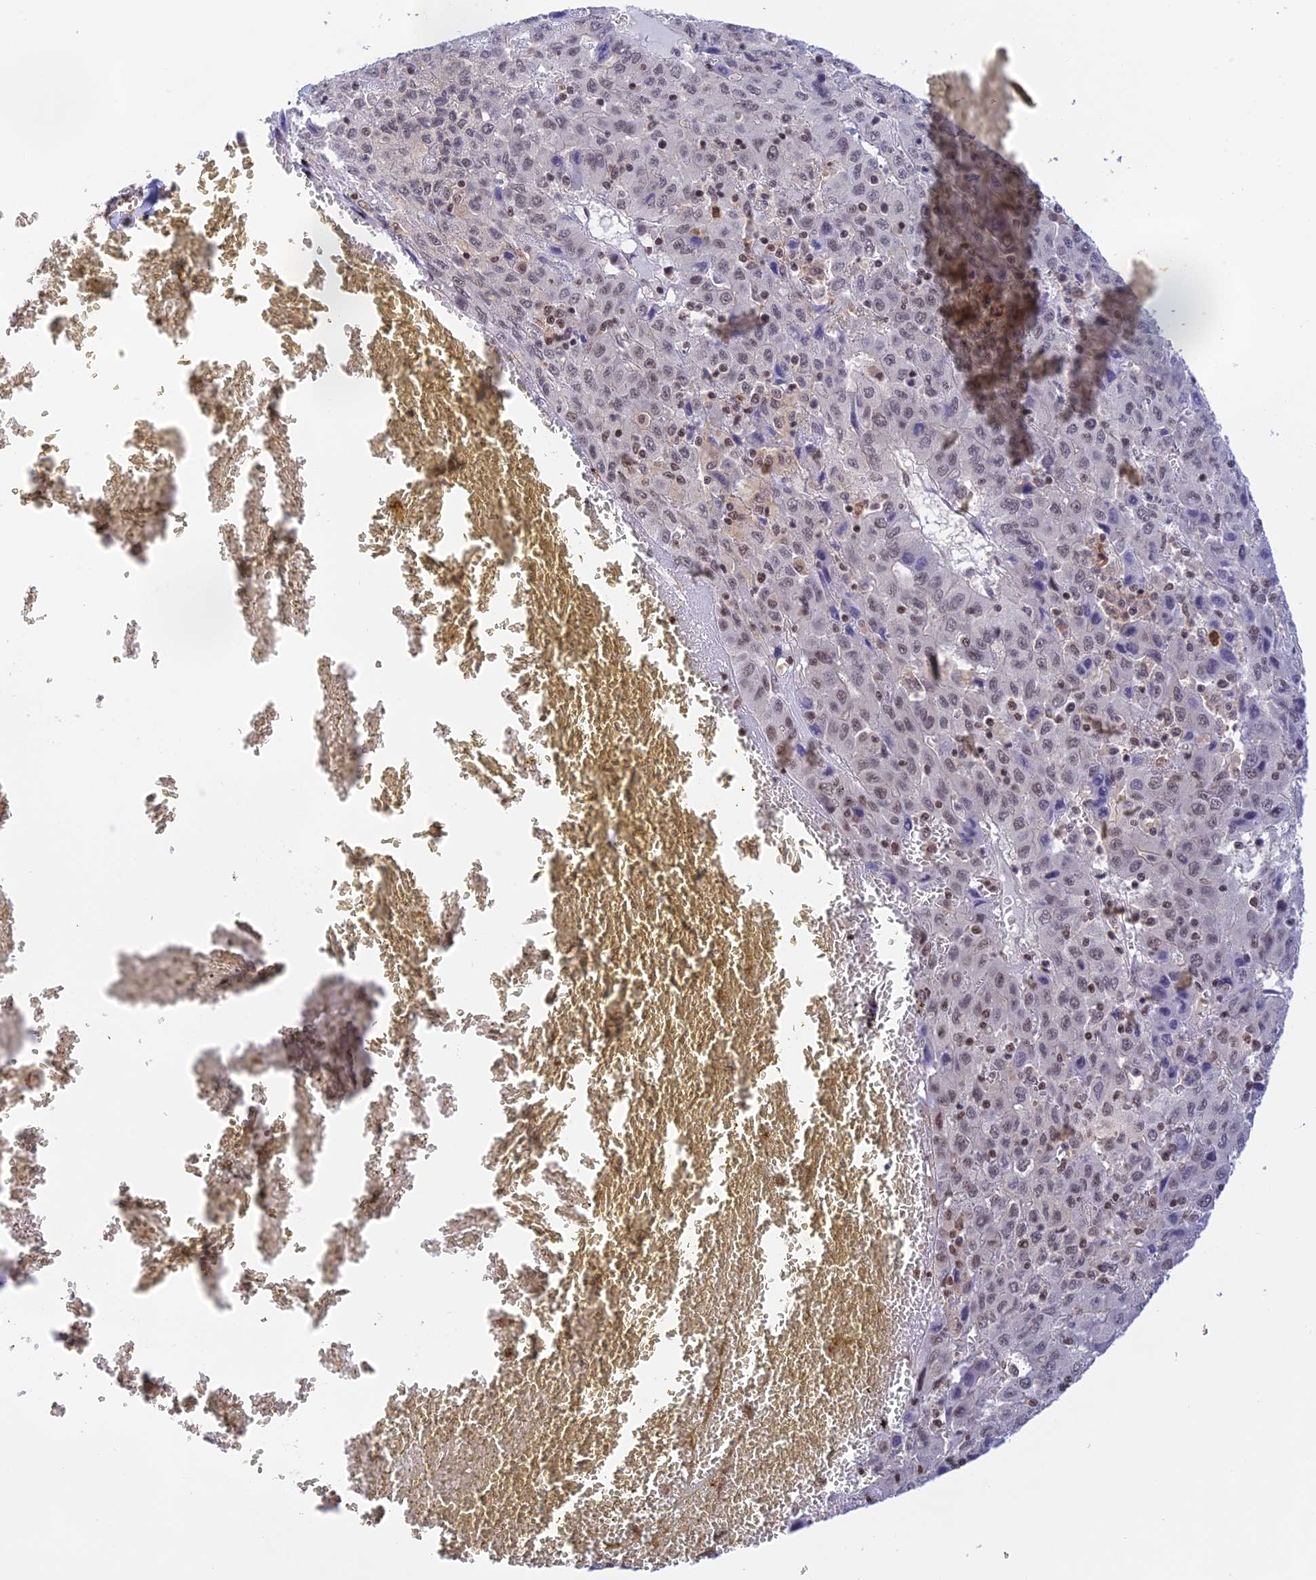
{"staining": {"intensity": "weak", "quantity": "25%-75%", "location": "nuclear"}, "tissue": "liver cancer", "cell_type": "Tumor cells", "image_type": "cancer", "snomed": [{"axis": "morphology", "description": "Carcinoma, Hepatocellular, NOS"}, {"axis": "topography", "description": "Liver"}], "caption": "Brown immunohistochemical staining in hepatocellular carcinoma (liver) displays weak nuclear staining in about 25%-75% of tumor cells.", "gene": "THAP11", "patient": {"sex": "female", "age": 53}}